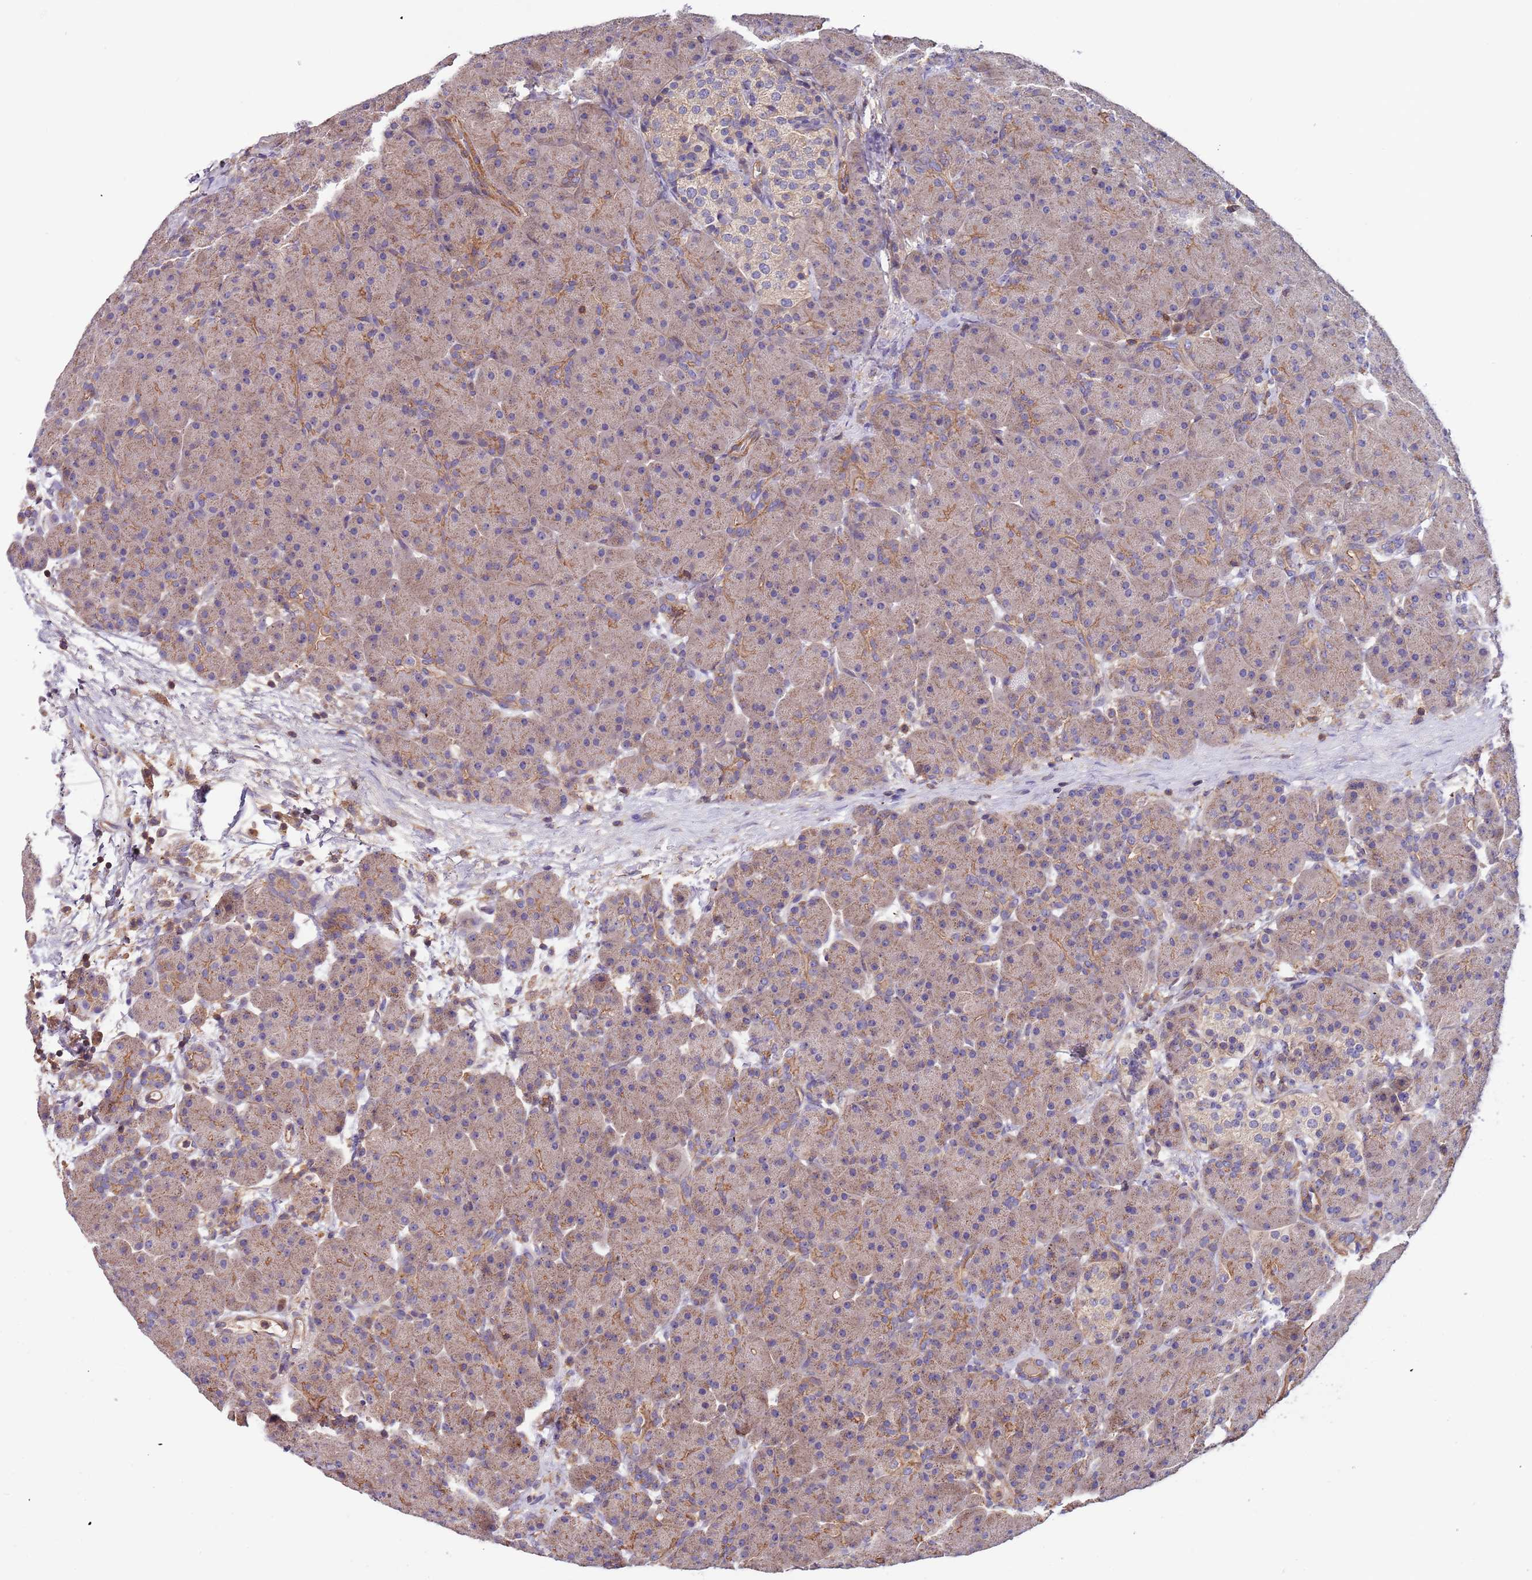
{"staining": {"intensity": "weak", "quantity": "25%-75%", "location": "cytoplasmic/membranous"}, "tissue": "pancreas", "cell_type": "Exocrine glandular cells", "image_type": "normal", "snomed": [{"axis": "morphology", "description": "Normal tissue, NOS"}, {"axis": "topography", "description": "Pancreas"}], "caption": "Immunohistochemistry micrograph of unremarkable pancreas: human pancreas stained using IHC displays low levels of weak protein expression localized specifically in the cytoplasmic/membranous of exocrine glandular cells, appearing as a cytoplasmic/membranous brown color.", "gene": "SYT4", "patient": {"sex": "male", "age": 66}}